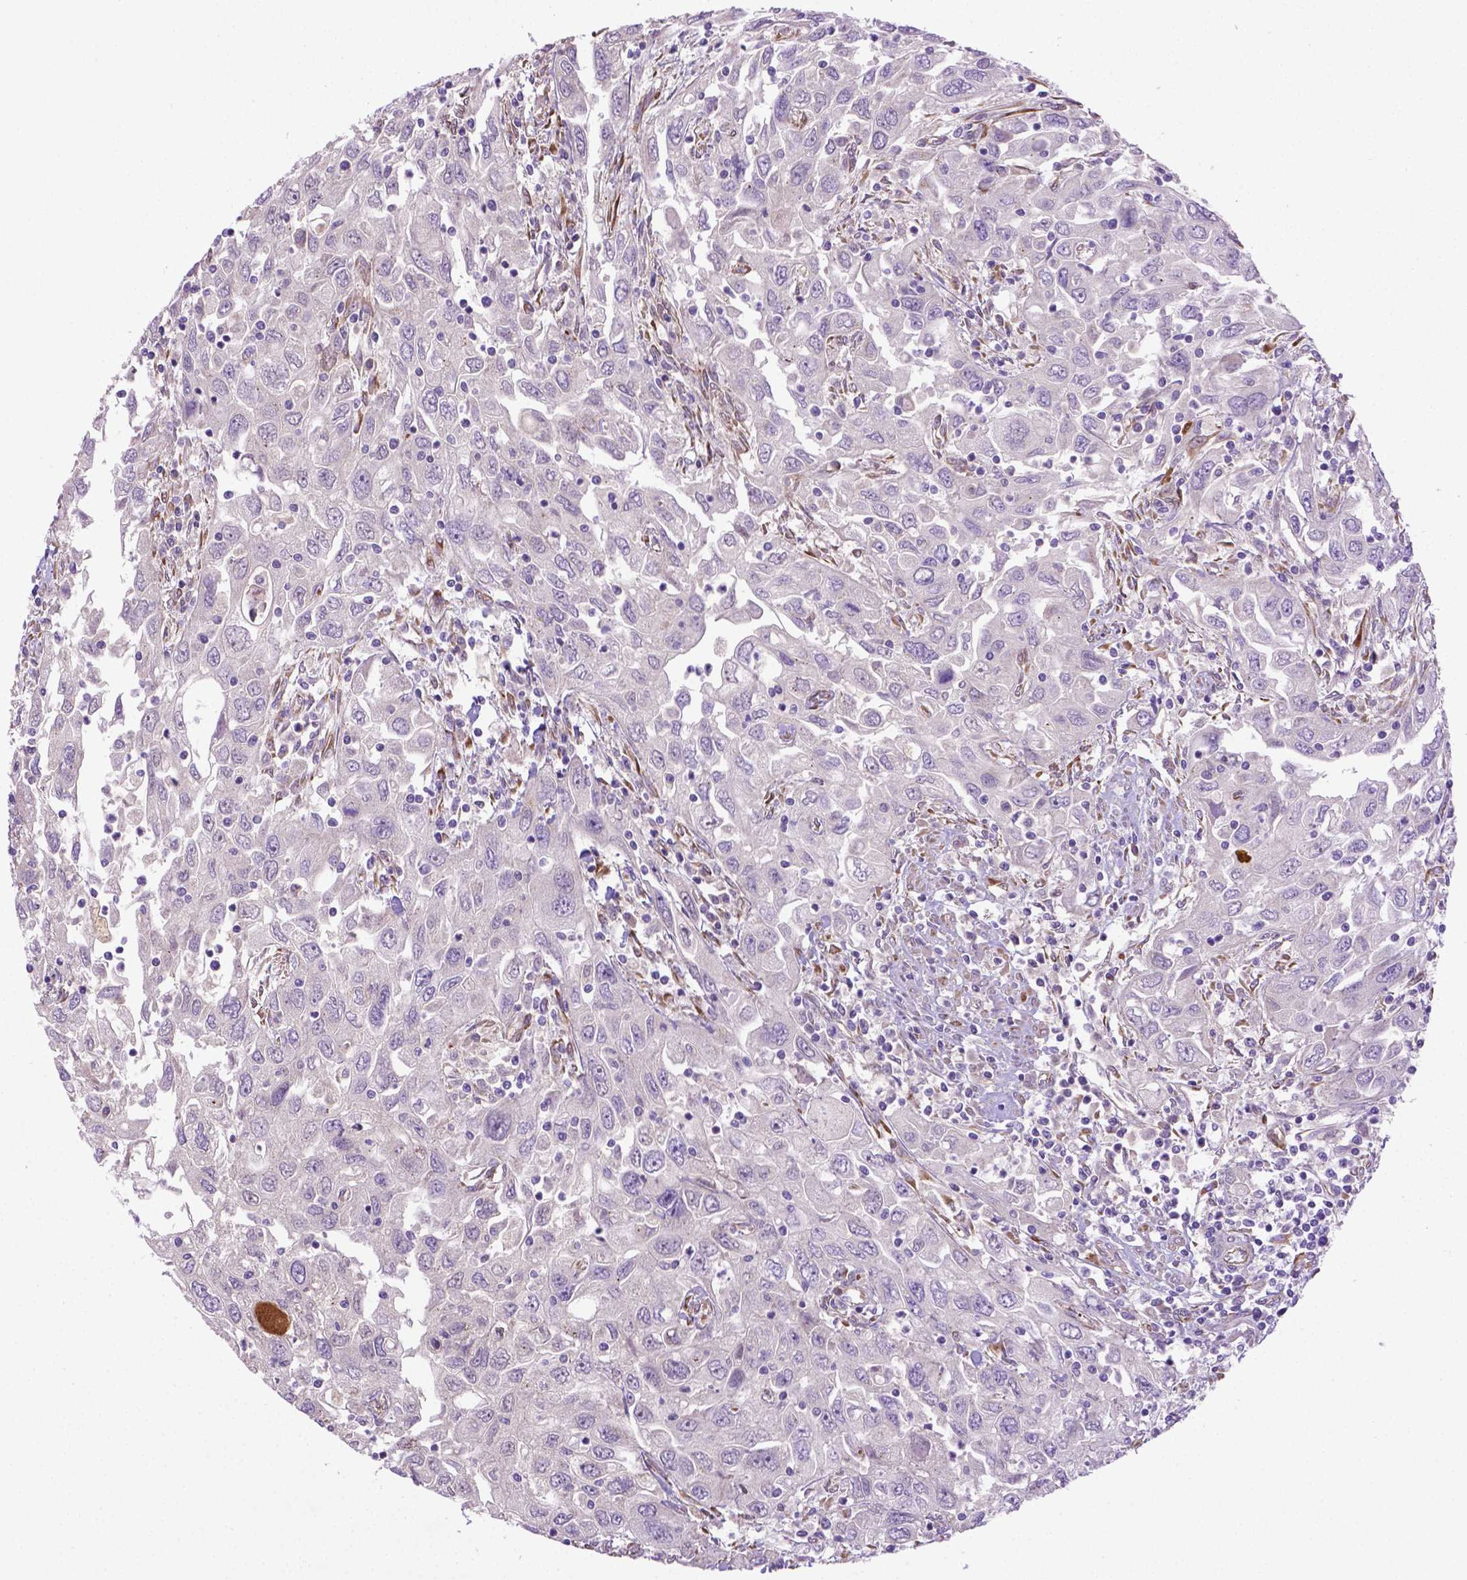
{"staining": {"intensity": "negative", "quantity": "none", "location": "none"}, "tissue": "urothelial cancer", "cell_type": "Tumor cells", "image_type": "cancer", "snomed": [{"axis": "morphology", "description": "Urothelial carcinoma, High grade"}, {"axis": "topography", "description": "Urinary bladder"}], "caption": "DAB immunohistochemical staining of urothelial cancer shows no significant staining in tumor cells.", "gene": "CCER2", "patient": {"sex": "male", "age": 76}}